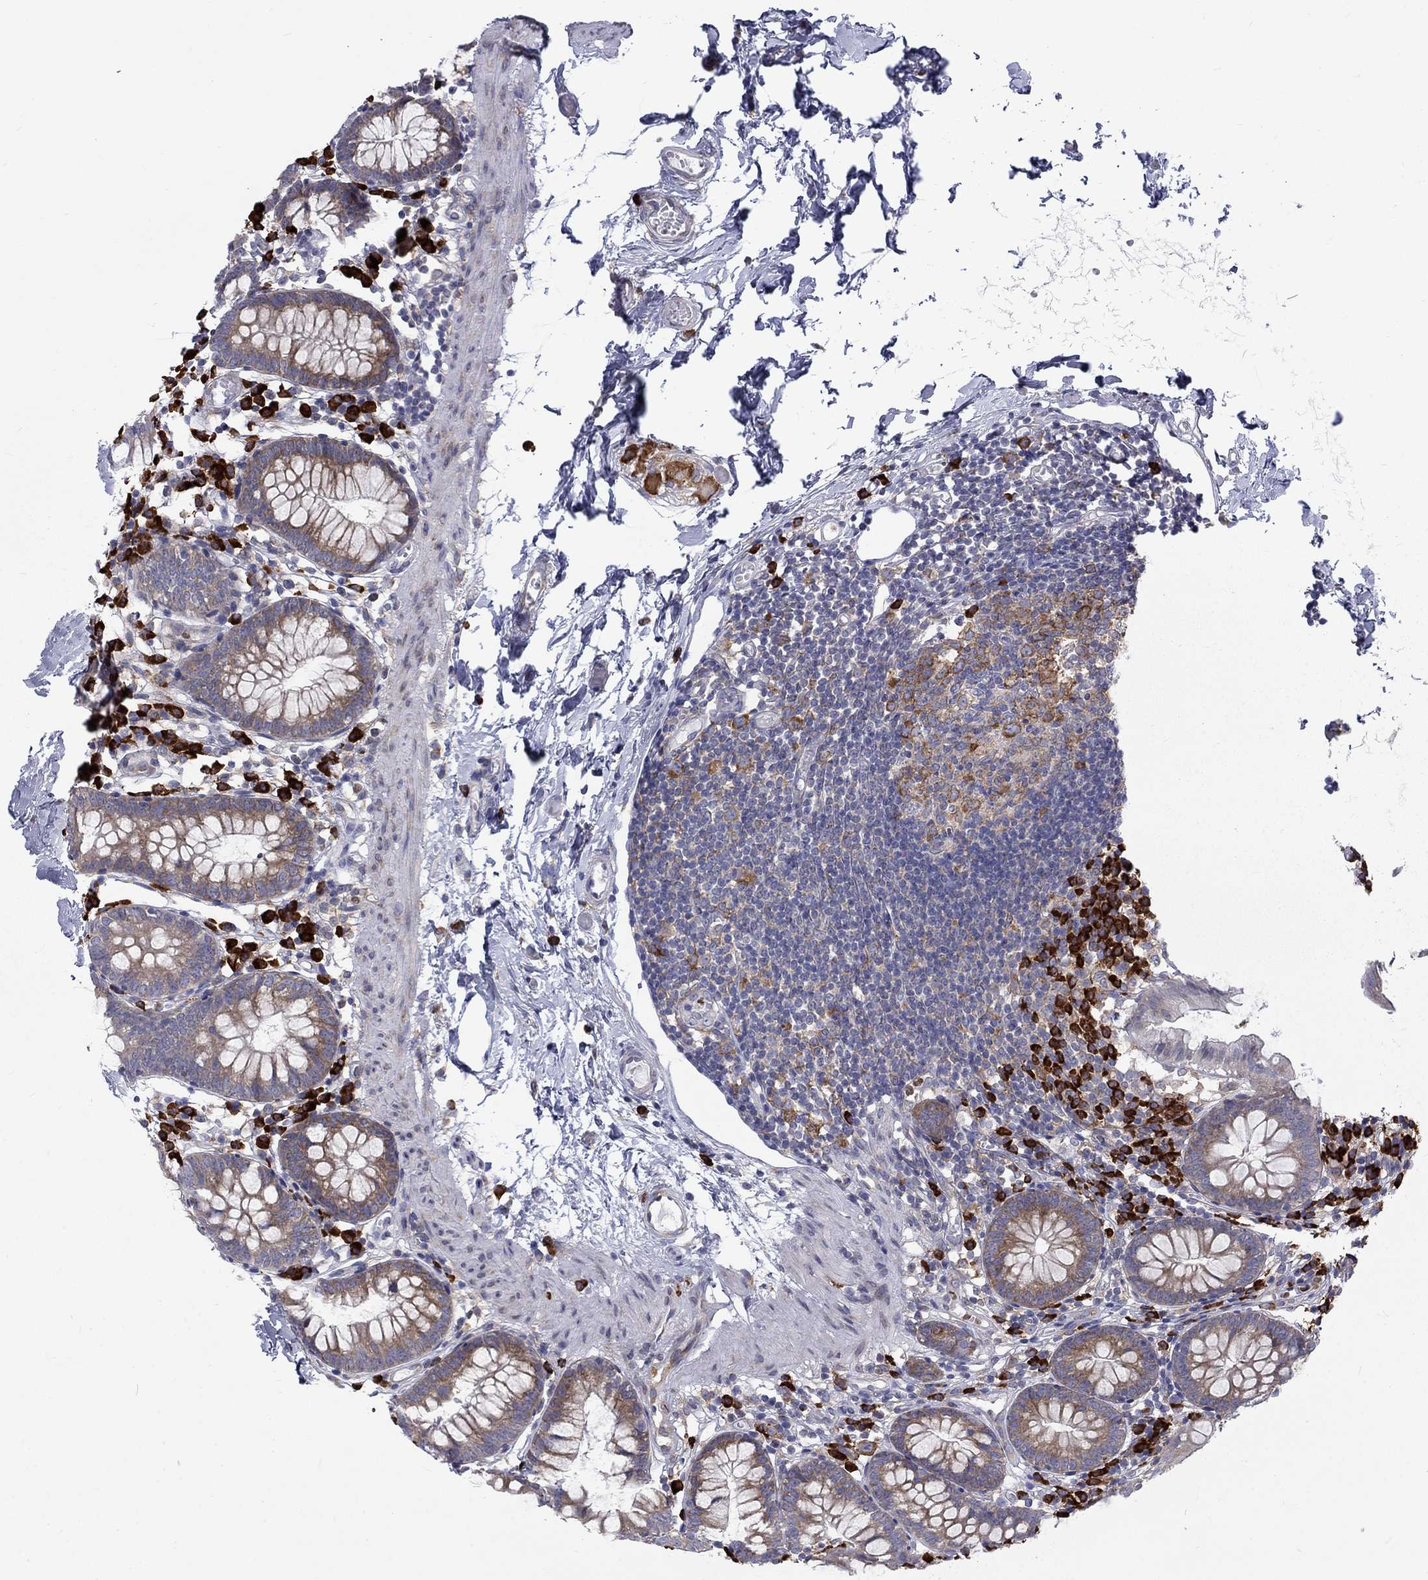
{"staining": {"intensity": "negative", "quantity": "none", "location": "none"}, "tissue": "small intestine", "cell_type": "Glandular cells", "image_type": "normal", "snomed": [{"axis": "morphology", "description": "Normal tissue, NOS"}, {"axis": "topography", "description": "Small intestine"}], "caption": "A high-resolution photomicrograph shows immunohistochemistry staining of unremarkable small intestine, which shows no significant positivity in glandular cells.", "gene": "PABPC4", "patient": {"sex": "female", "age": 90}}